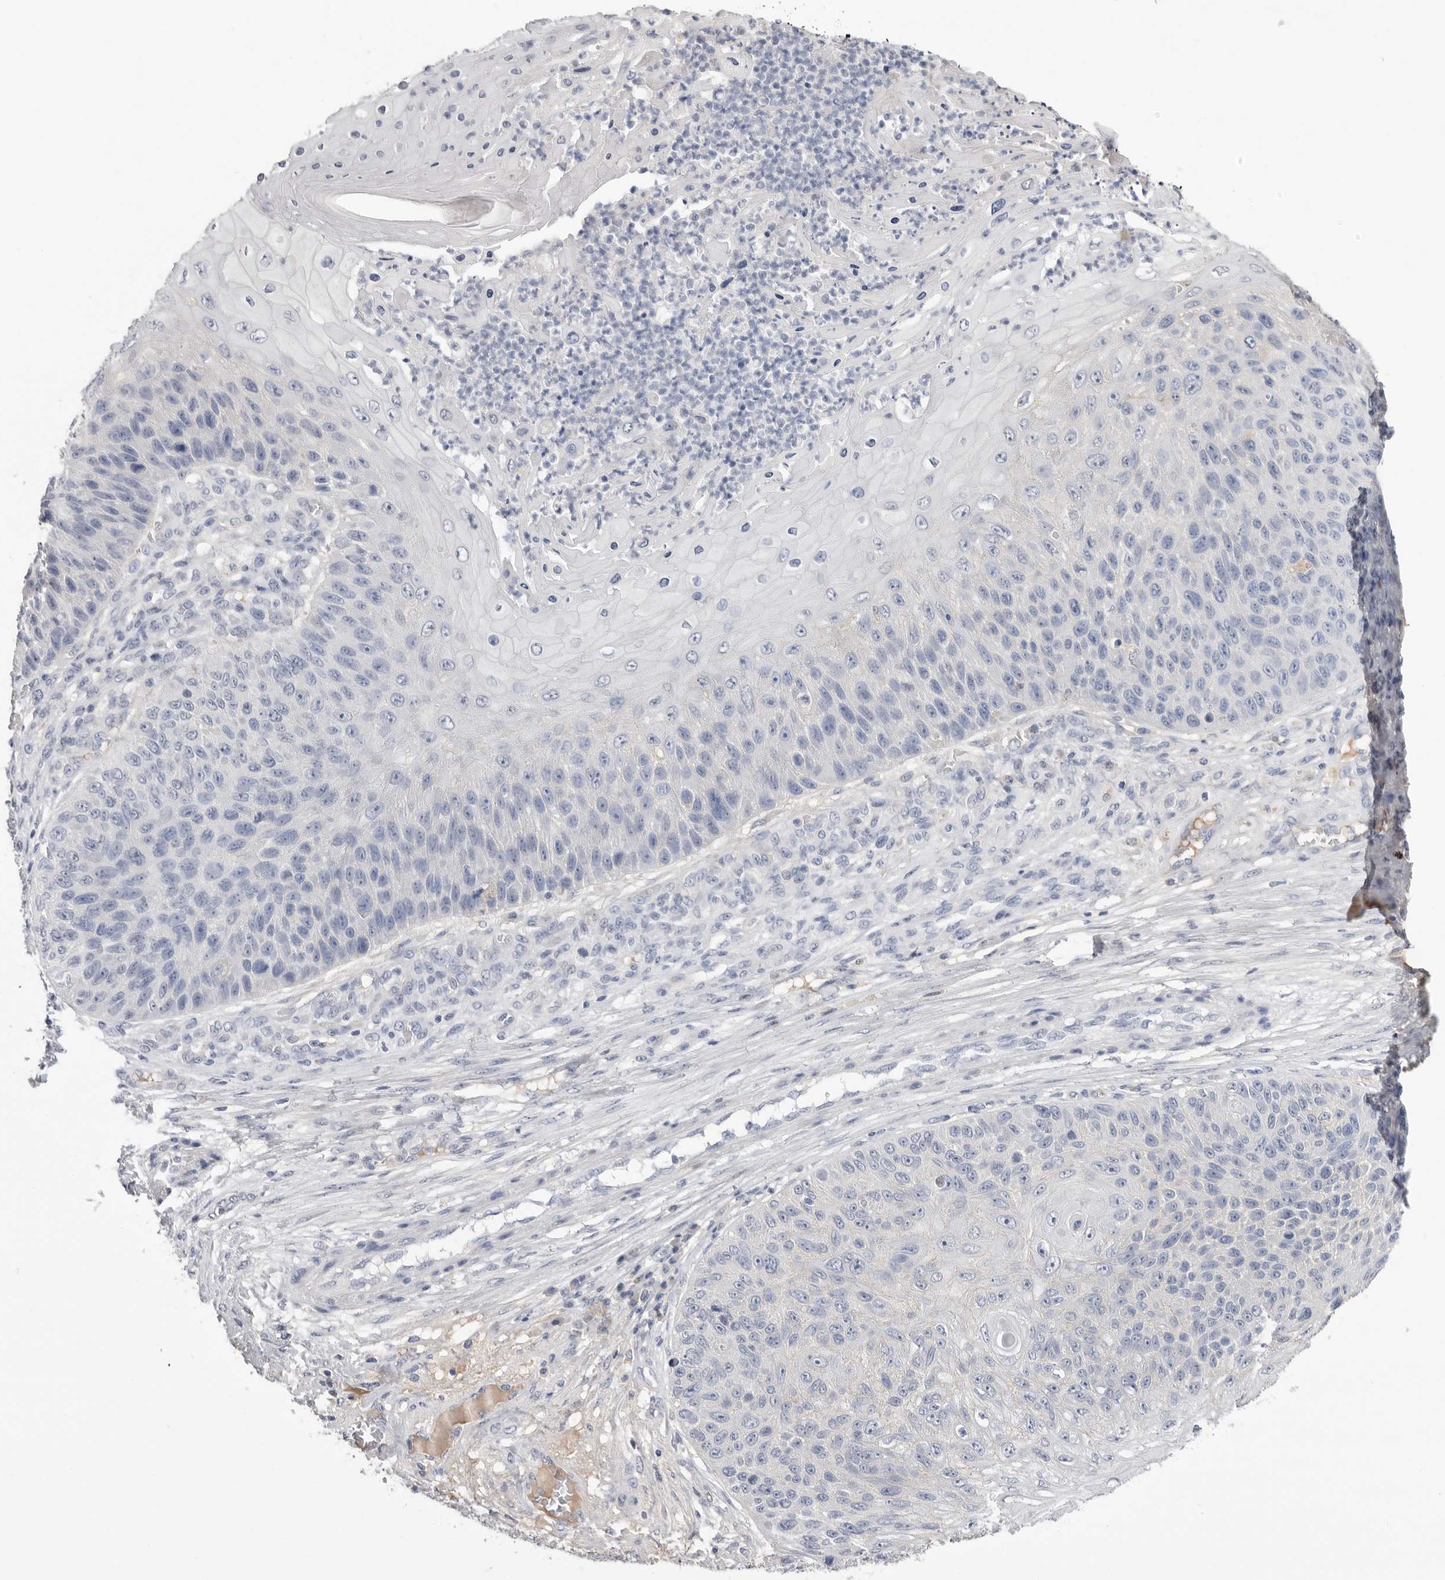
{"staining": {"intensity": "negative", "quantity": "none", "location": "none"}, "tissue": "skin cancer", "cell_type": "Tumor cells", "image_type": "cancer", "snomed": [{"axis": "morphology", "description": "Squamous cell carcinoma, NOS"}, {"axis": "topography", "description": "Skin"}], "caption": "Protein analysis of skin cancer shows no significant expression in tumor cells. The staining was performed using DAB (3,3'-diaminobenzidine) to visualize the protein expression in brown, while the nuclei were stained in blue with hematoxylin (Magnification: 20x).", "gene": "APOA2", "patient": {"sex": "female", "age": 88}}